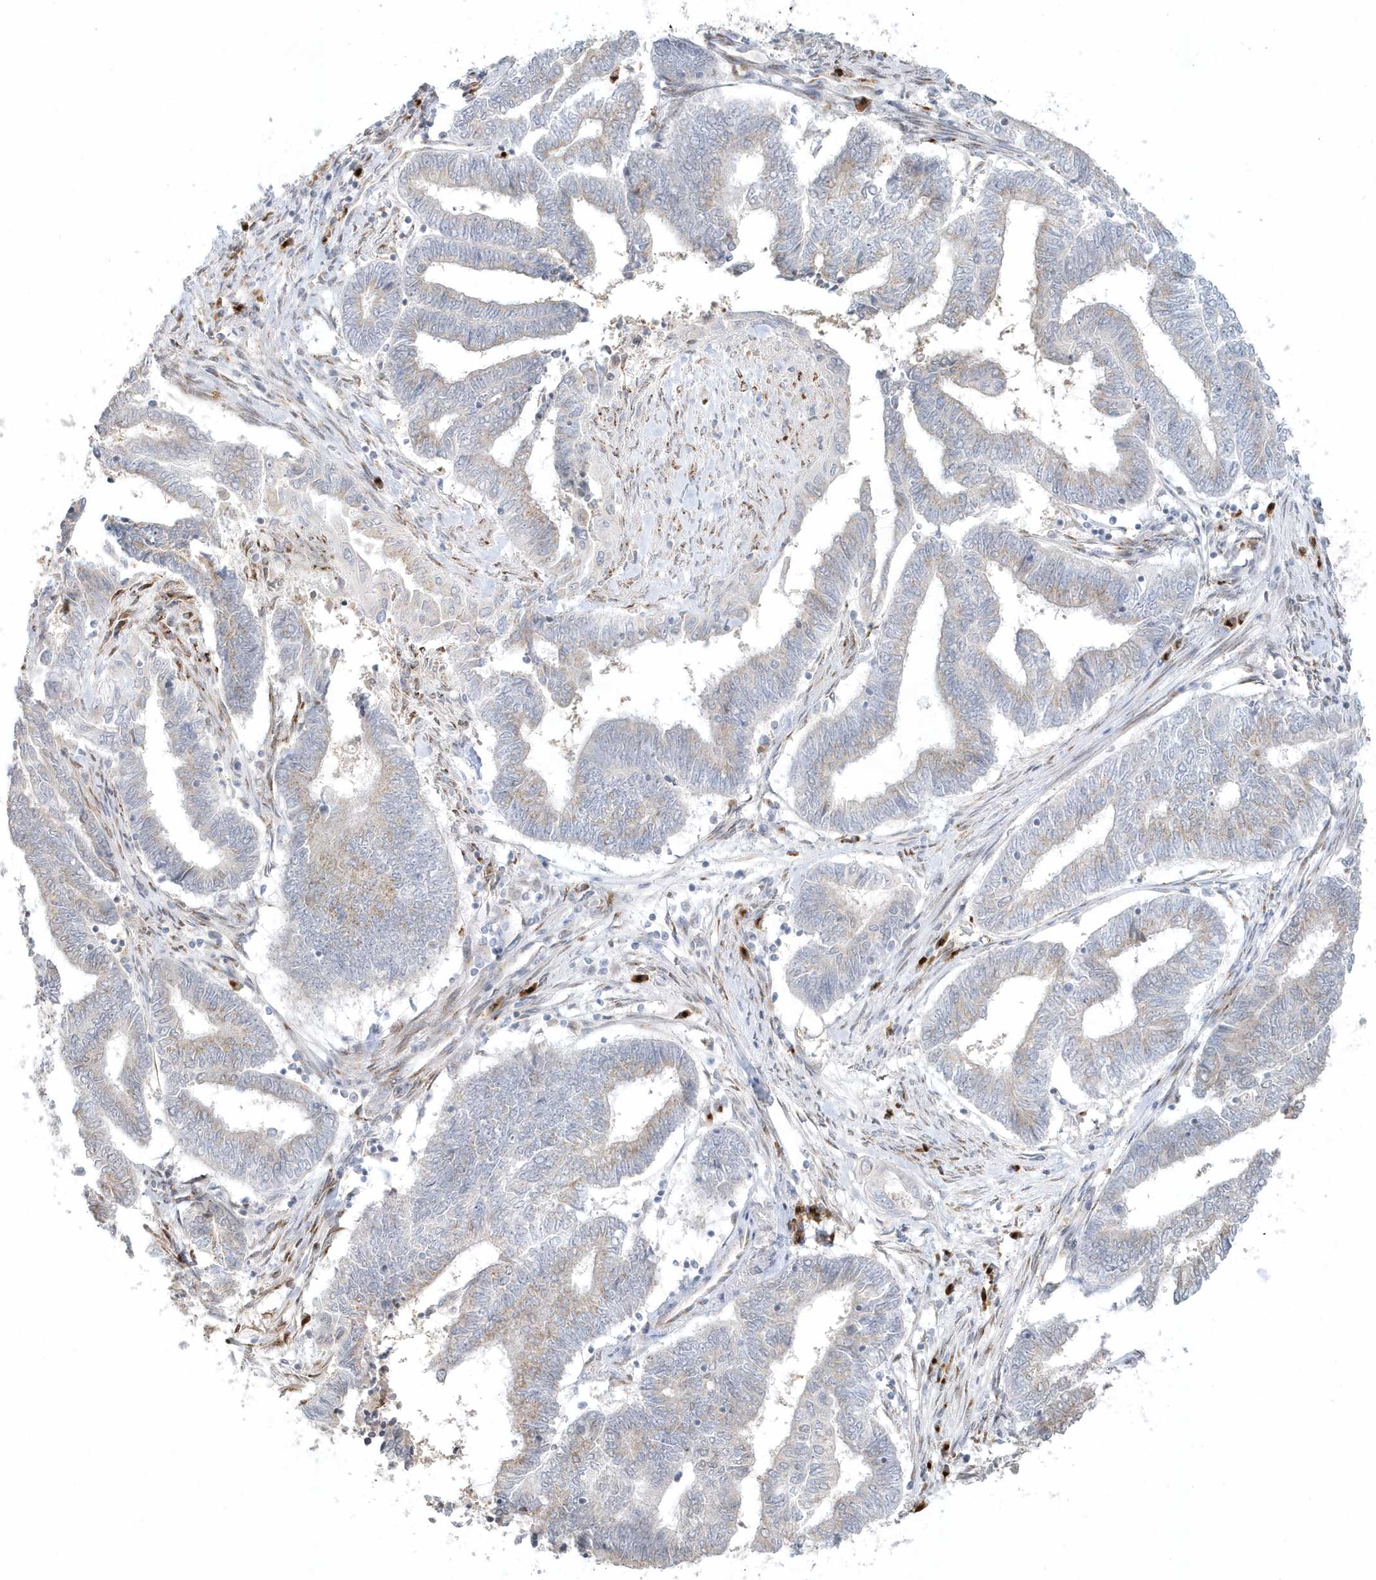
{"staining": {"intensity": "weak", "quantity": "25%-75%", "location": "cytoplasmic/membranous"}, "tissue": "endometrial cancer", "cell_type": "Tumor cells", "image_type": "cancer", "snomed": [{"axis": "morphology", "description": "Adenocarcinoma, NOS"}, {"axis": "topography", "description": "Uterus"}, {"axis": "topography", "description": "Endometrium"}], "caption": "Tumor cells show weak cytoplasmic/membranous expression in approximately 25%-75% of cells in endometrial cancer. The protein is shown in brown color, while the nuclei are stained blue.", "gene": "DHFR", "patient": {"sex": "female", "age": 70}}